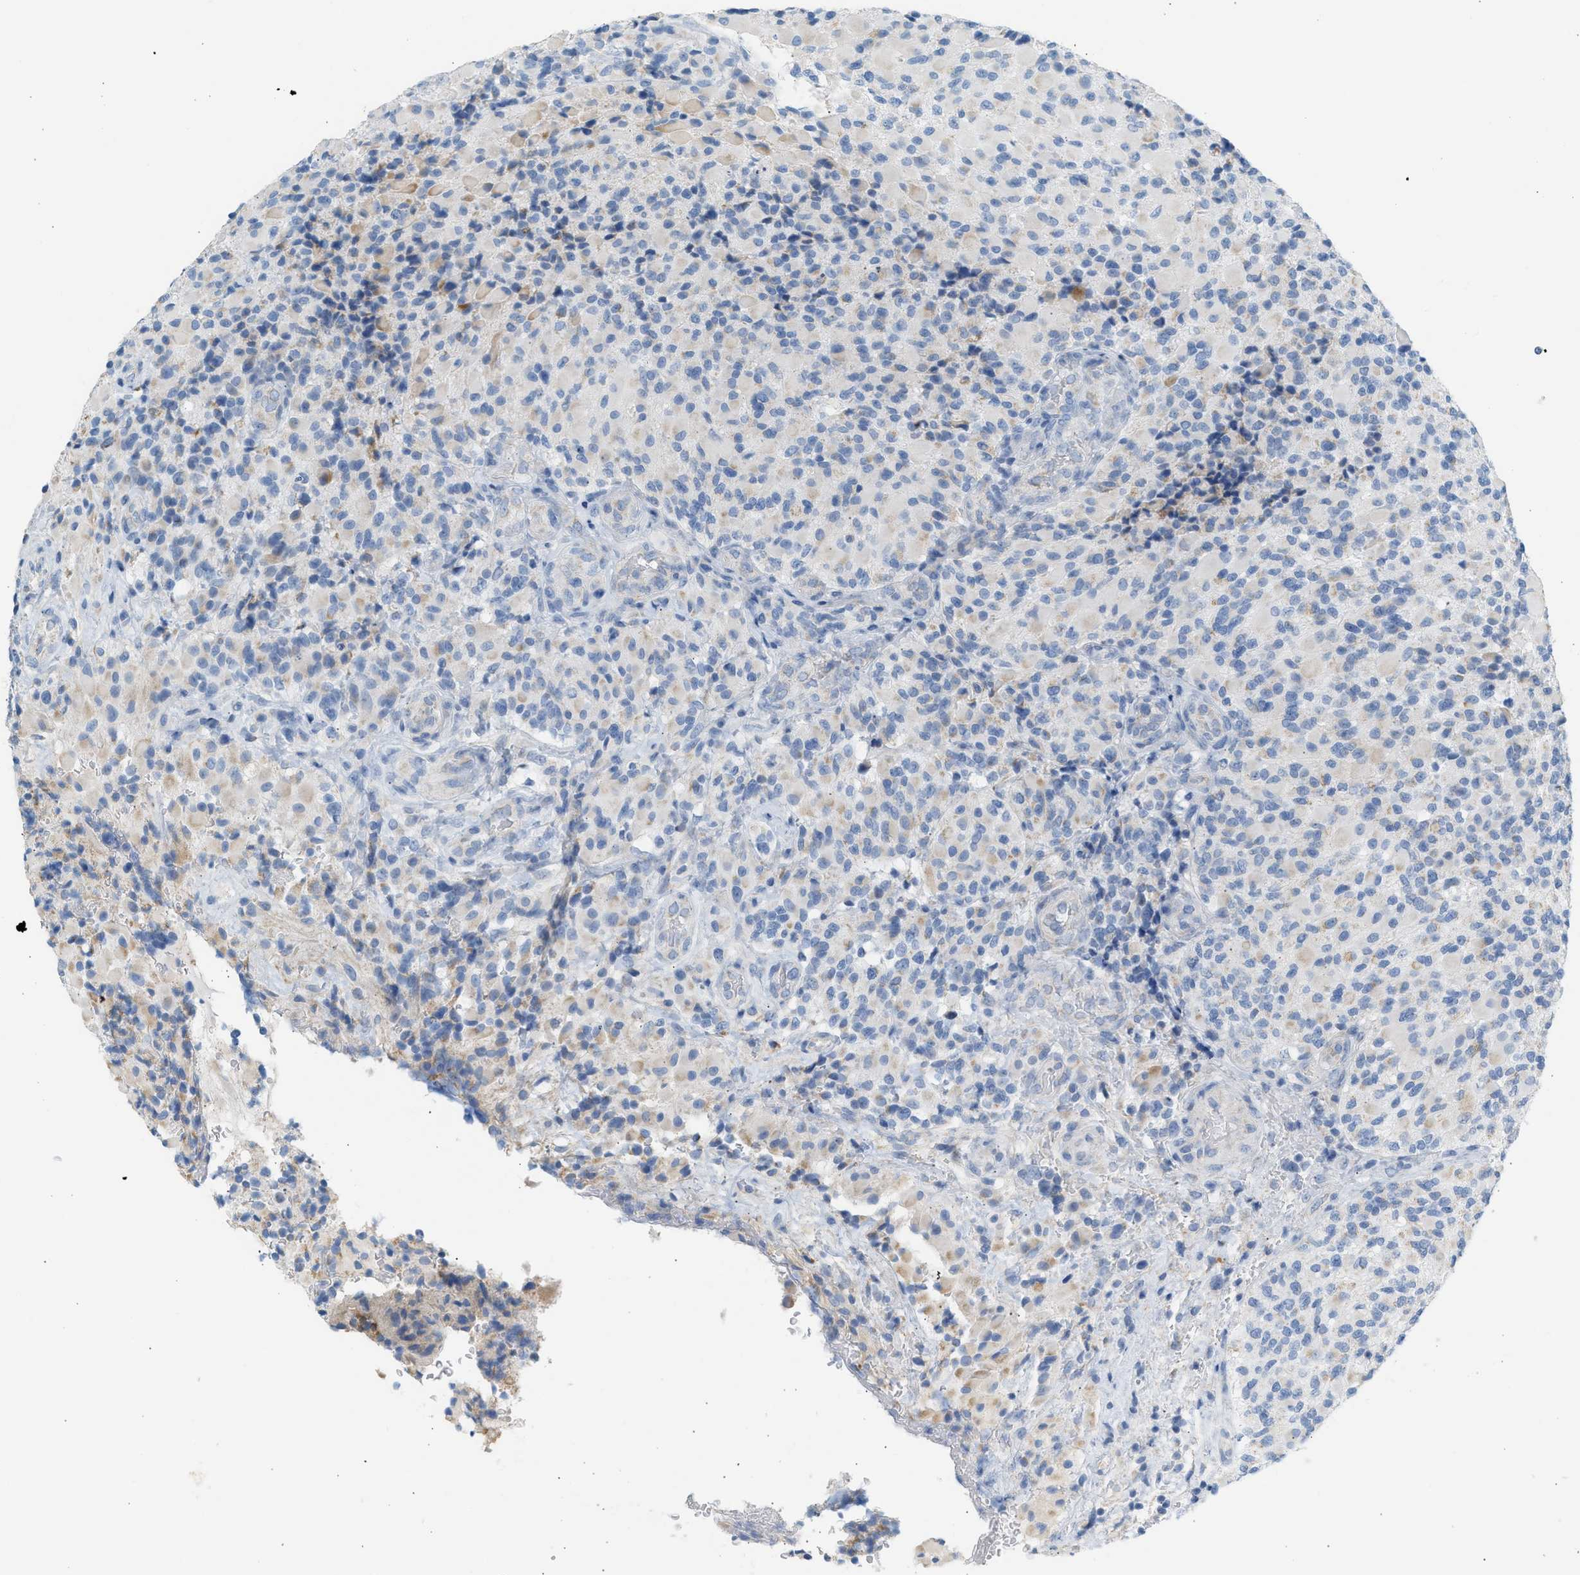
{"staining": {"intensity": "weak", "quantity": "<25%", "location": "cytoplasmic/membranous"}, "tissue": "glioma", "cell_type": "Tumor cells", "image_type": "cancer", "snomed": [{"axis": "morphology", "description": "Glioma, malignant, High grade"}, {"axis": "topography", "description": "Brain"}], "caption": "A histopathology image of human glioma is negative for staining in tumor cells.", "gene": "NDUFS8", "patient": {"sex": "male", "age": 71}}